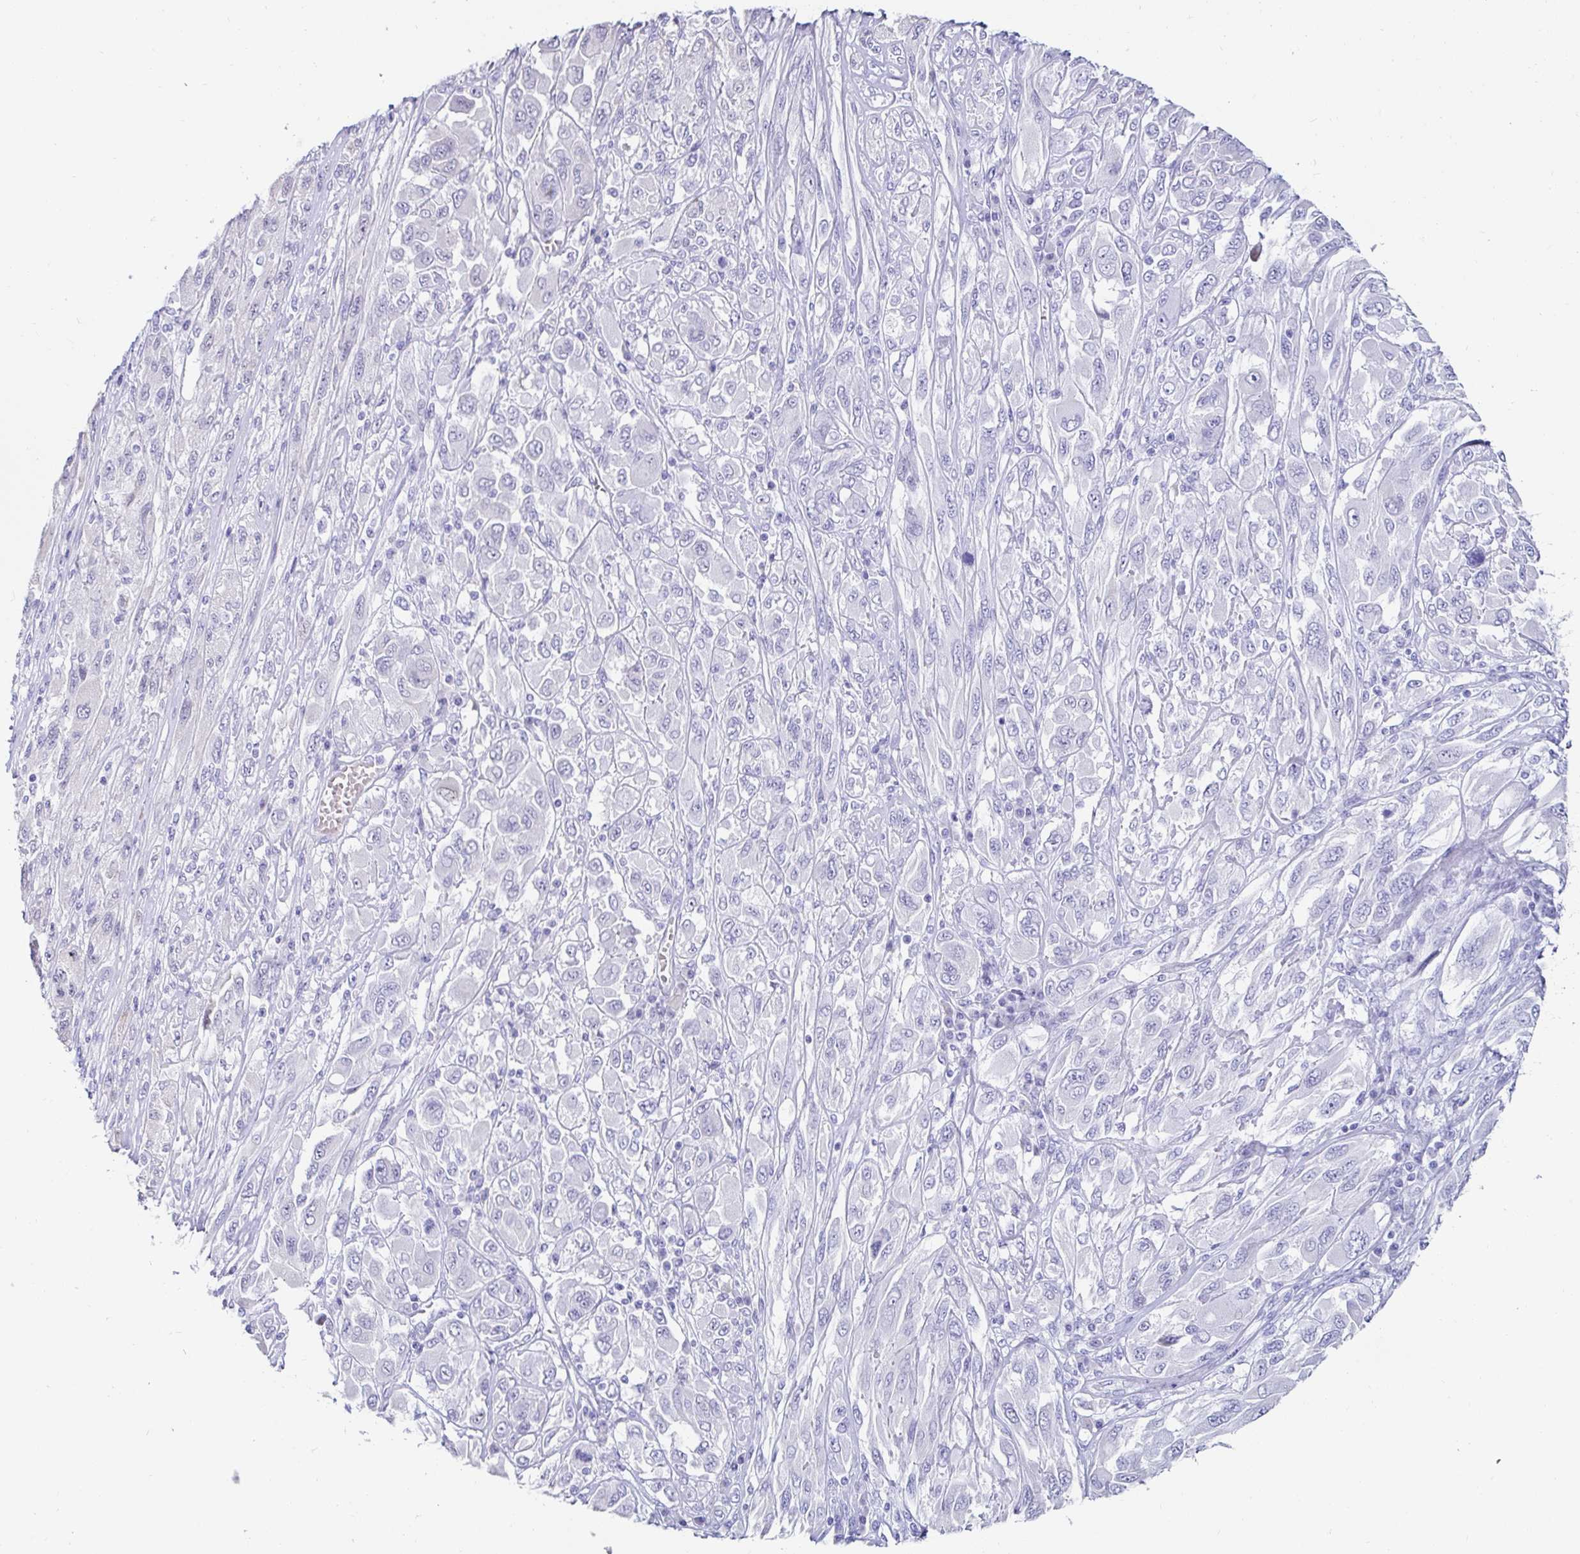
{"staining": {"intensity": "negative", "quantity": "none", "location": "none"}, "tissue": "melanoma", "cell_type": "Tumor cells", "image_type": "cancer", "snomed": [{"axis": "morphology", "description": "Malignant melanoma, NOS"}, {"axis": "topography", "description": "Skin"}], "caption": "DAB (3,3'-diaminobenzidine) immunohistochemical staining of melanoma displays no significant positivity in tumor cells.", "gene": "C4orf17", "patient": {"sex": "female", "age": 91}}